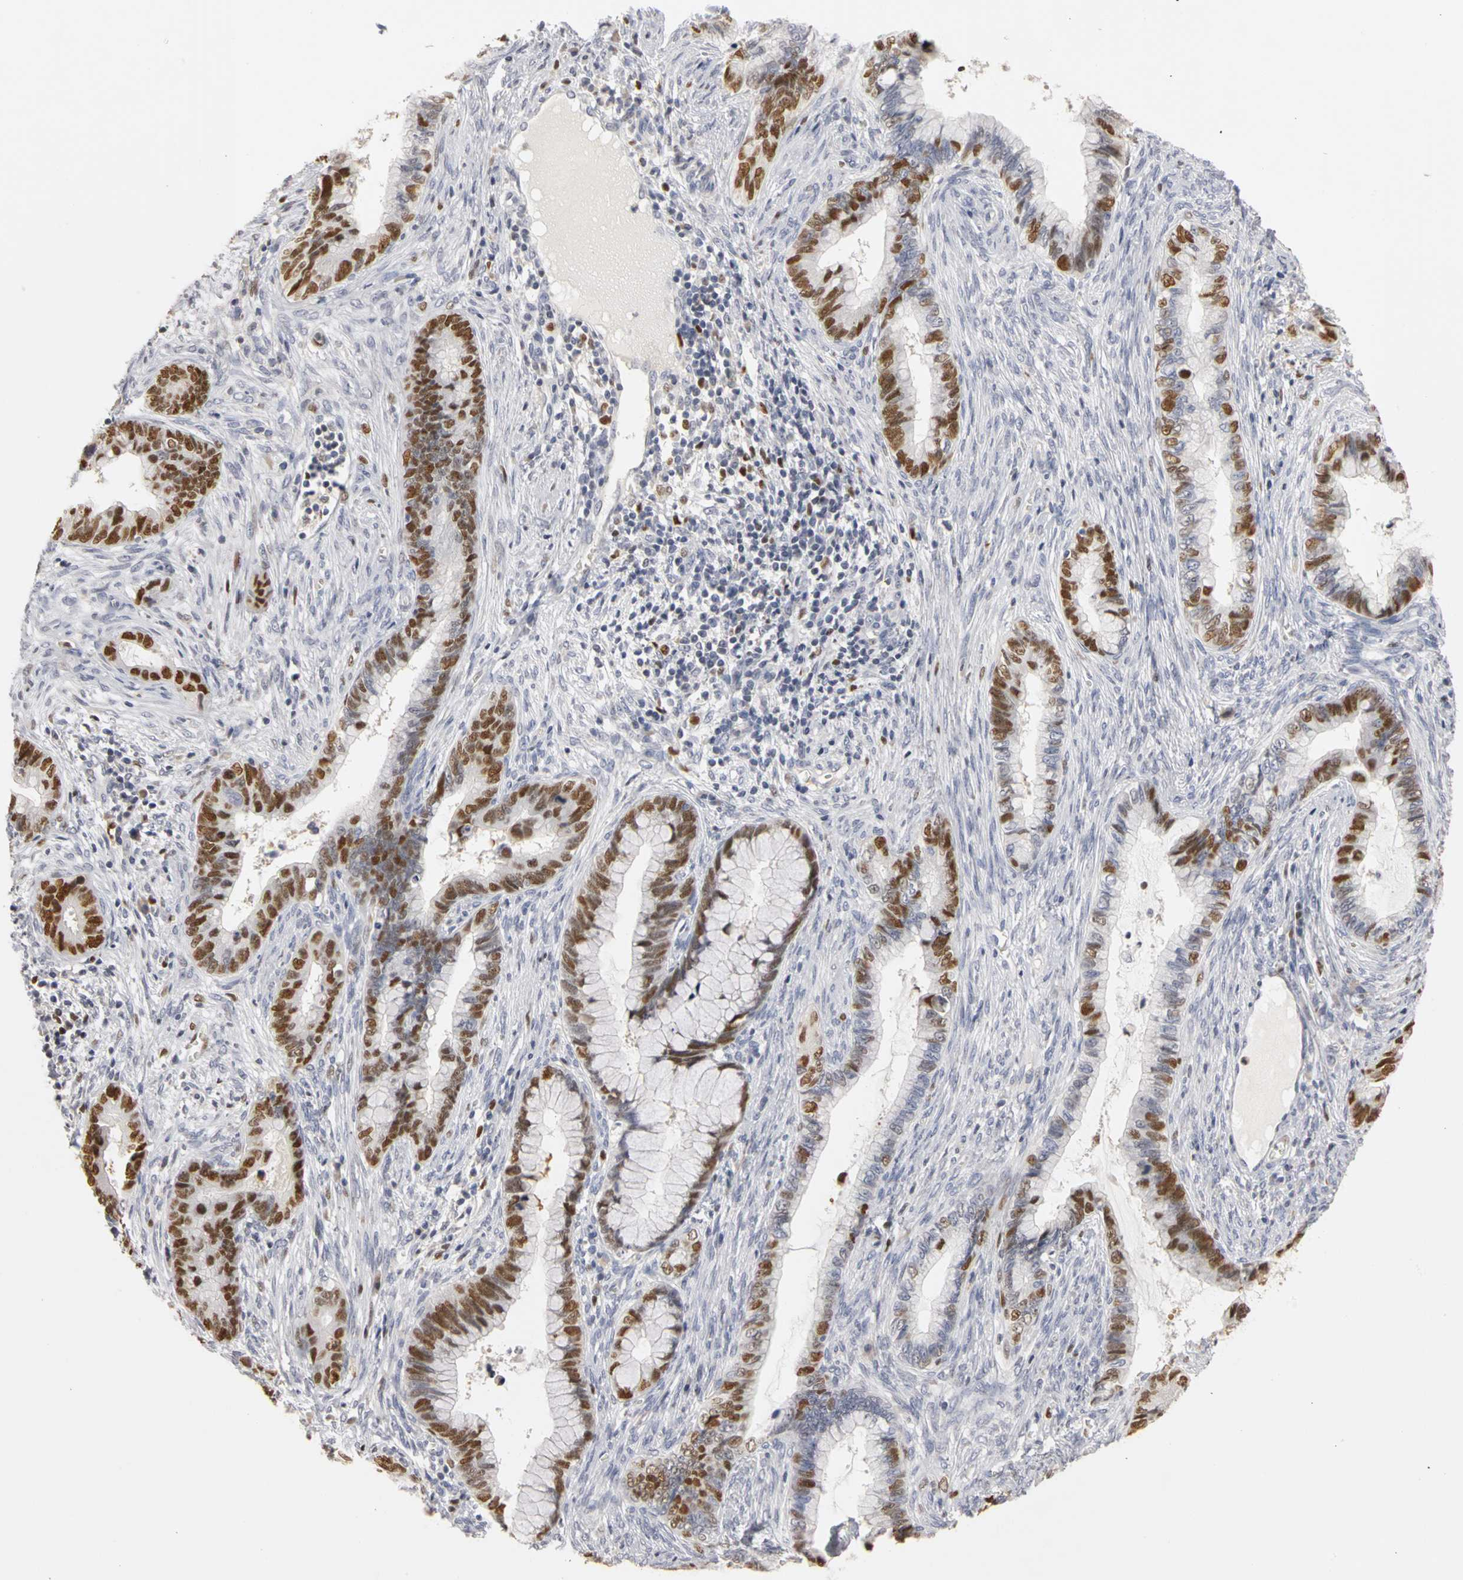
{"staining": {"intensity": "strong", "quantity": "25%-75%", "location": "nuclear"}, "tissue": "cervical cancer", "cell_type": "Tumor cells", "image_type": "cancer", "snomed": [{"axis": "morphology", "description": "Adenocarcinoma, NOS"}, {"axis": "topography", "description": "Cervix"}], "caption": "A histopathology image of cervical cancer stained for a protein exhibits strong nuclear brown staining in tumor cells.", "gene": "MCM6", "patient": {"sex": "female", "age": 44}}